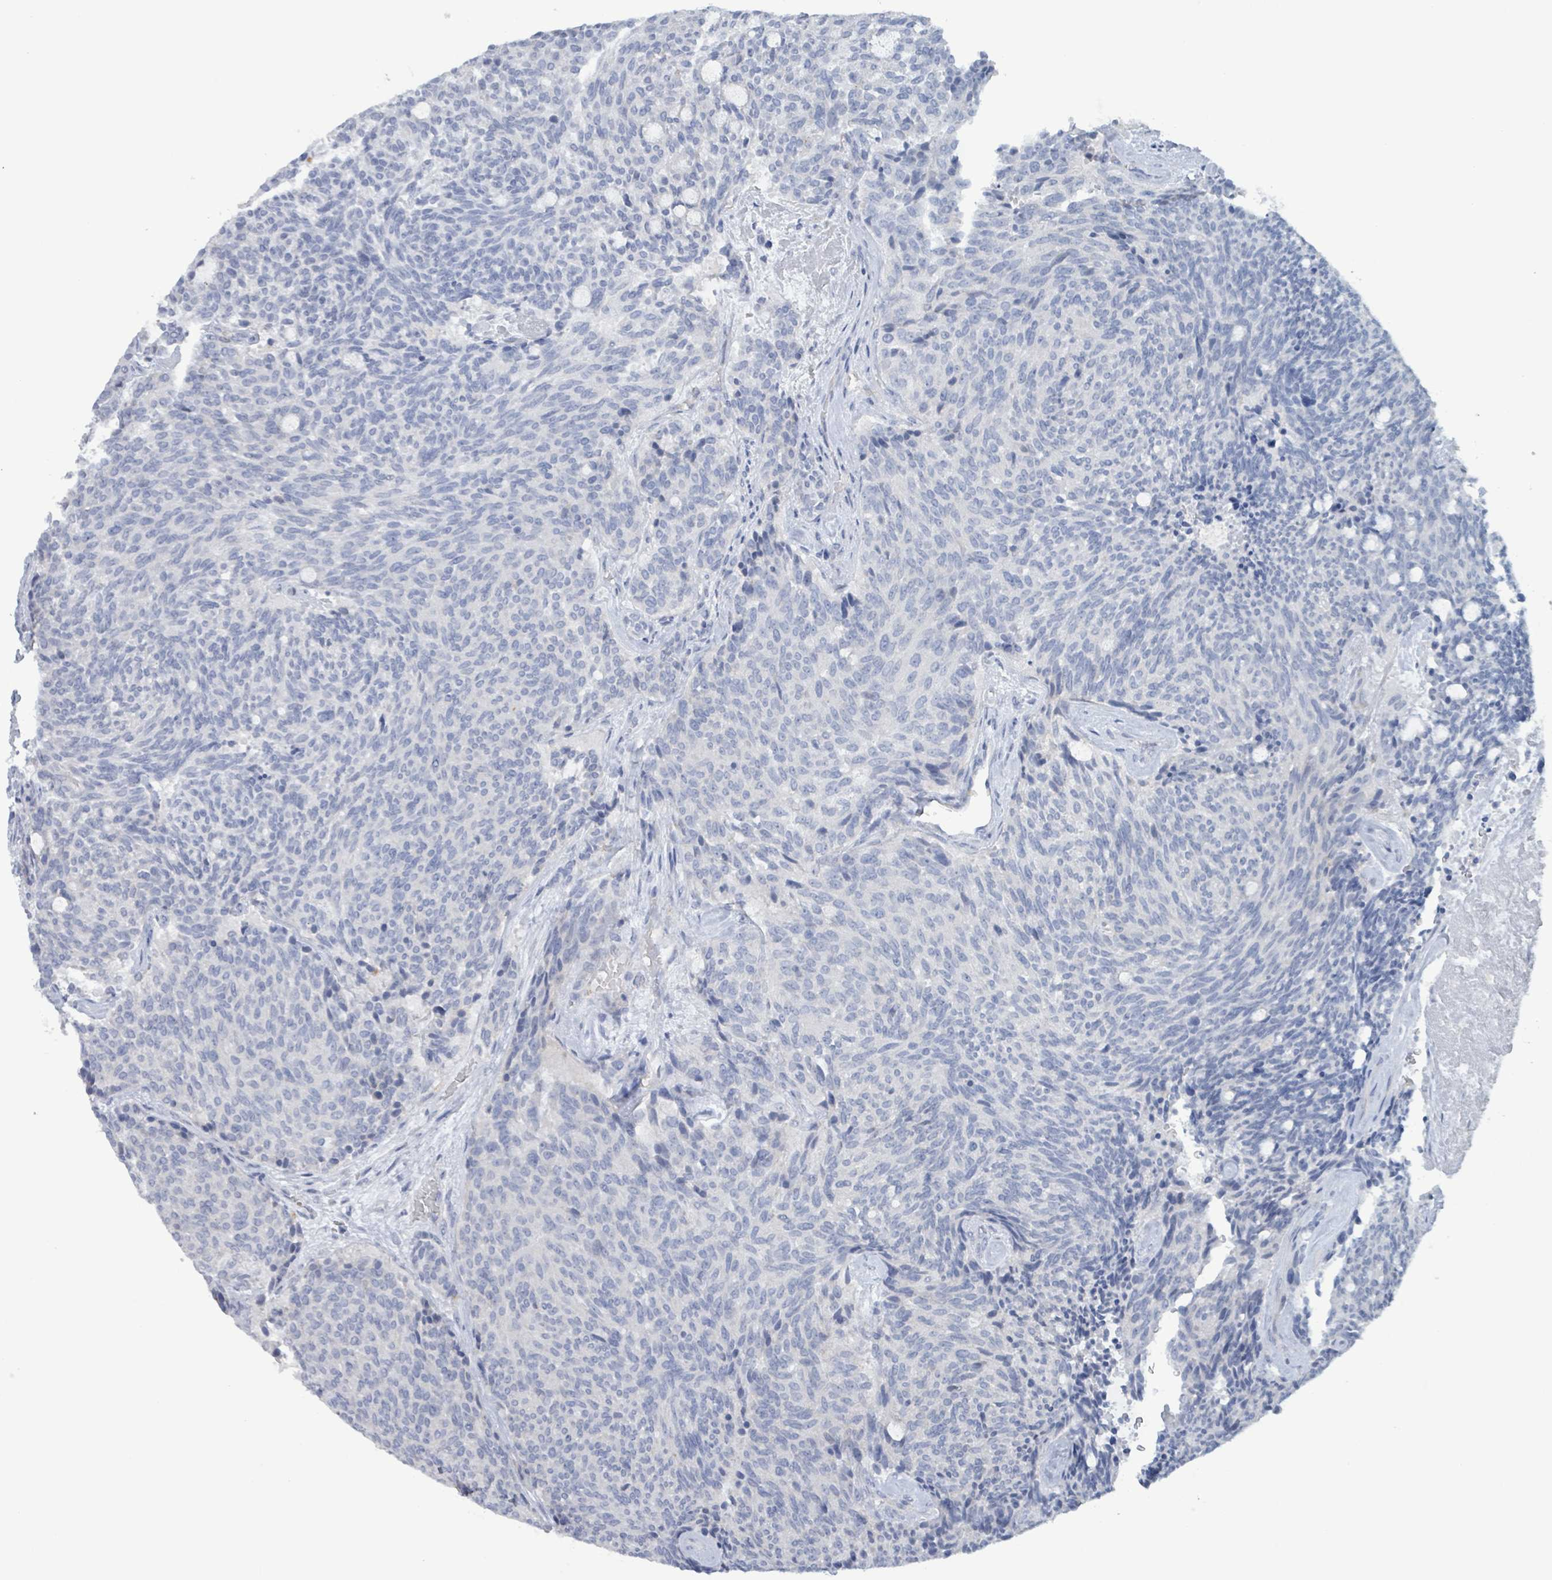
{"staining": {"intensity": "negative", "quantity": "none", "location": "none"}, "tissue": "carcinoid", "cell_type": "Tumor cells", "image_type": "cancer", "snomed": [{"axis": "morphology", "description": "Carcinoid, malignant, NOS"}, {"axis": "topography", "description": "Pancreas"}], "caption": "DAB (3,3'-diaminobenzidine) immunohistochemical staining of human carcinoid displays no significant positivity in tumor cells.", "gene": "PKLR", "patient": {"sex": "female", "age": 54}}